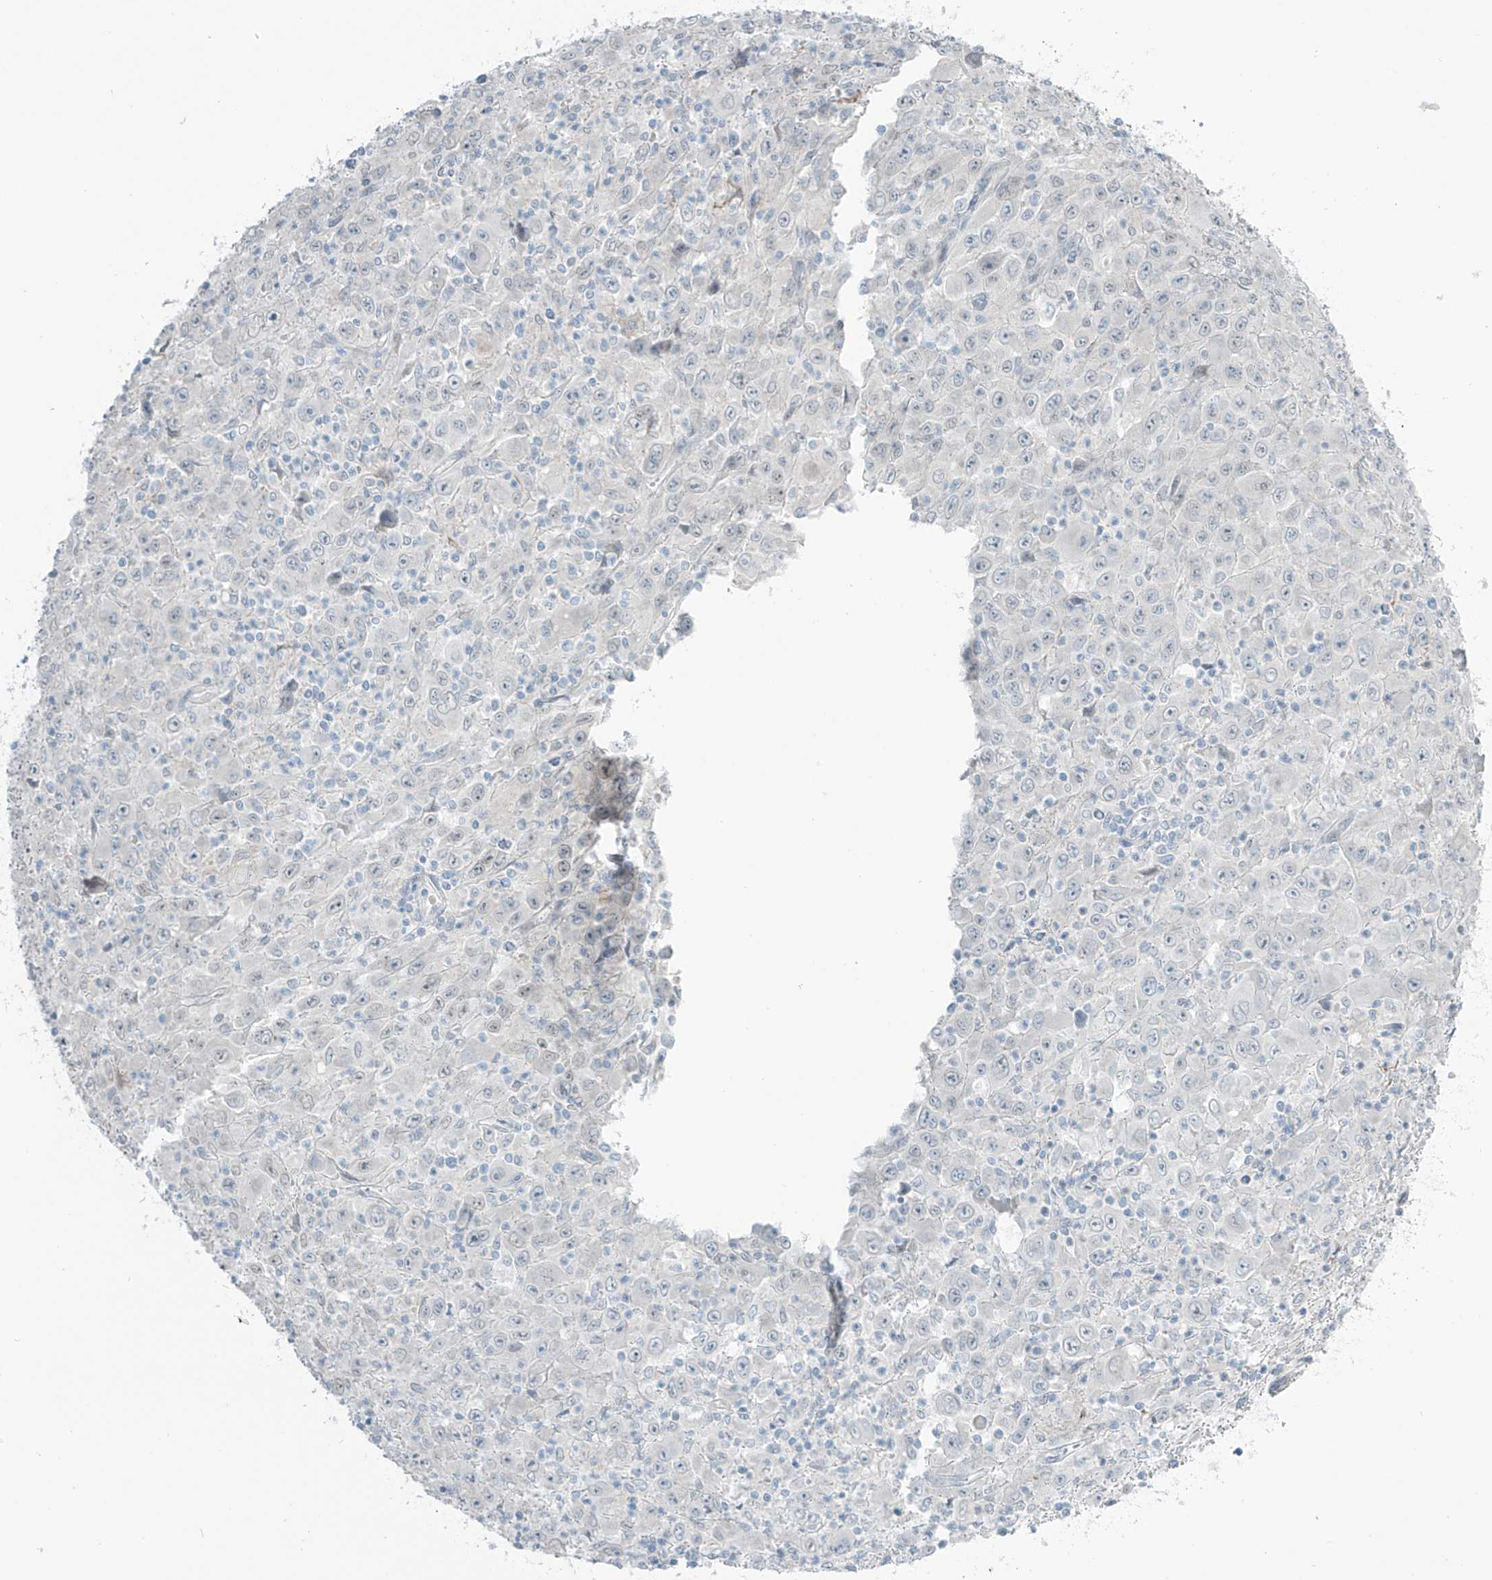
{"staining": {"intensity": "negative", "quantity": "none", "location": "none"}, "tissue": "melanoma", "cell_type": "Tumor cells", "image_type": "cancer", "snomed": [{"axis": "morphology", "description": "Malignant melanoma, Metastatic site"}, {"axis": "topography", "description": "Skin"}], "caption": "IHC photomicrograph of melanoma stained for a protein (brown), which demonstrates no positivity in tumor cells.", "gene": "PRDM6", "patient": {"sex": "female", "age": 56}}